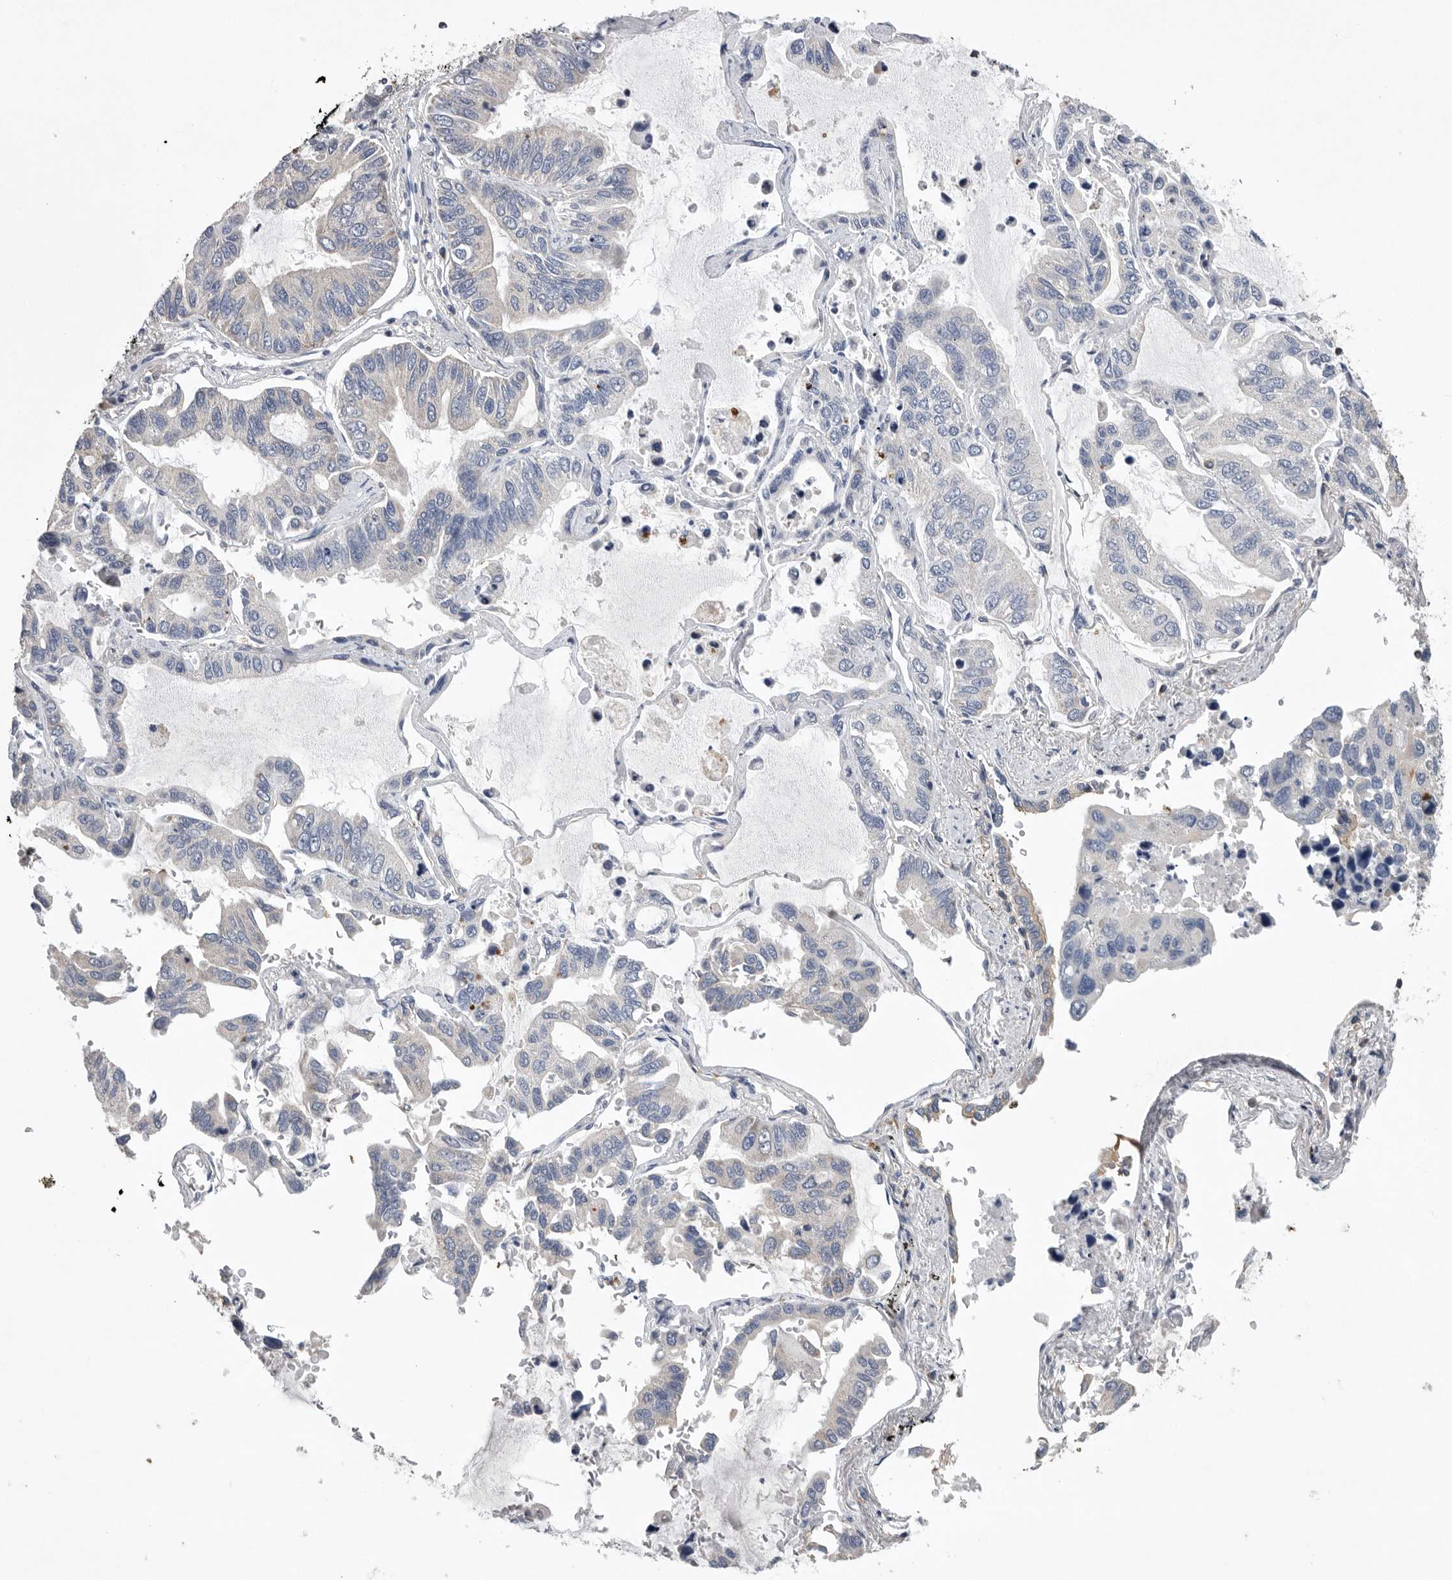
{"staining": {"intensity": "negative", "quantity": "none", "location": "none"}, "tissue": "lung cancer", "cell_type": "Tumor cells", "image_type": "cancer", "snomed": [{"axis": "morphology", "description": "Adenocarcinoma, NOS"}, {"axis": "topography", "description": "Lung"}], "caption": "Immunohistochemical staining of human lung cancer exhibits no significant expression in tumor cells.", "gene": "PDCD4", "patient": {"sex": "male", "age": 64}}